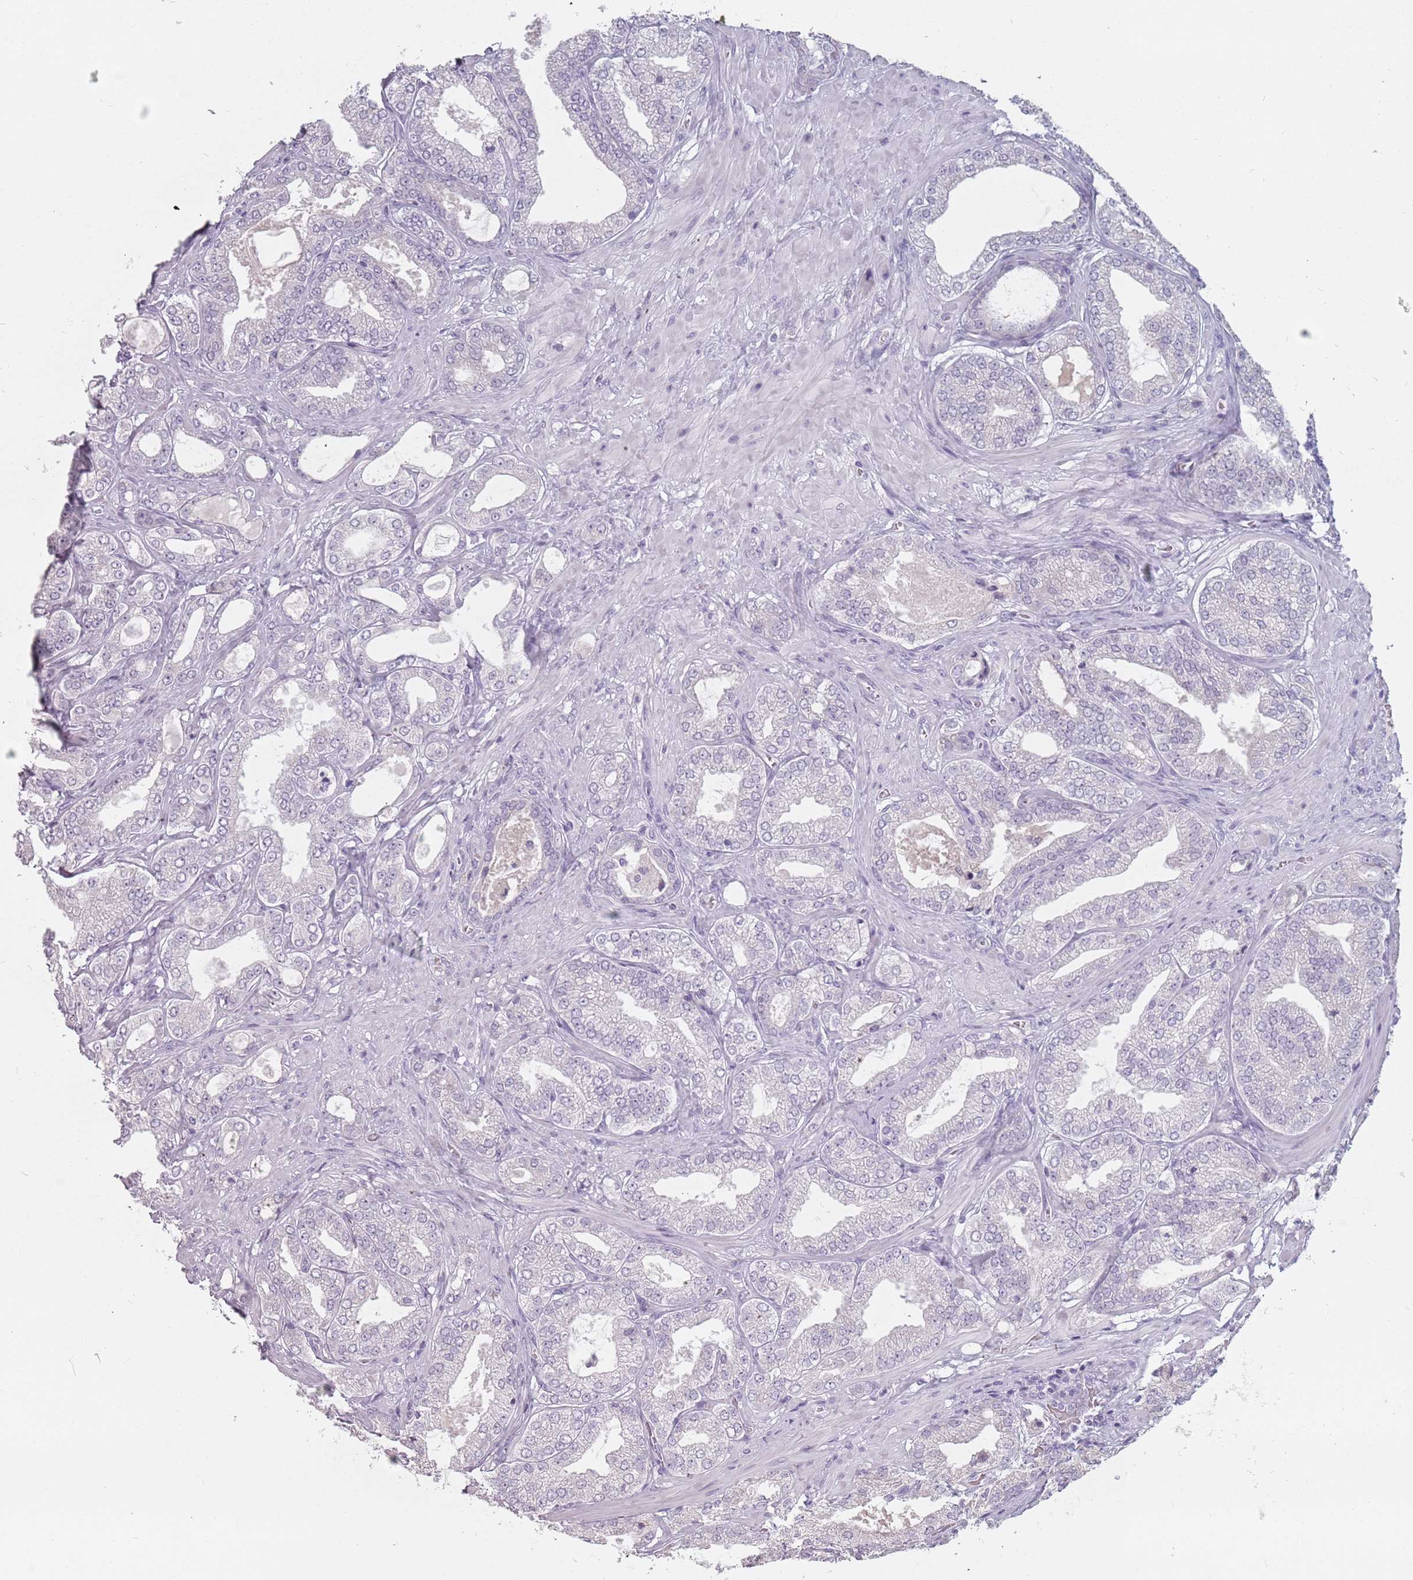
{"staining": {"intensity": "negative", "quantity": "none", "location": "none"}, "tissue": "prostate cancer", "cell_type": "Tumor cells", "image_type": "cancer", "snomed": [{"axis": "morphology", "description": "Adenocarcinoma, Low grade"}, {"axis": "topography", "description": "Prostate"}], "caption": "Immunohistochemistry (IHC) micrograph of neoplastic tissue: human prostate adenocarcinoma (low-grade) stained with DAB (3,3'-diaminobenzidine) exhibits no significant protein expression in tumor cells.", "gene": "CEP19", "patient": {"sex": "male", "age": 63}}